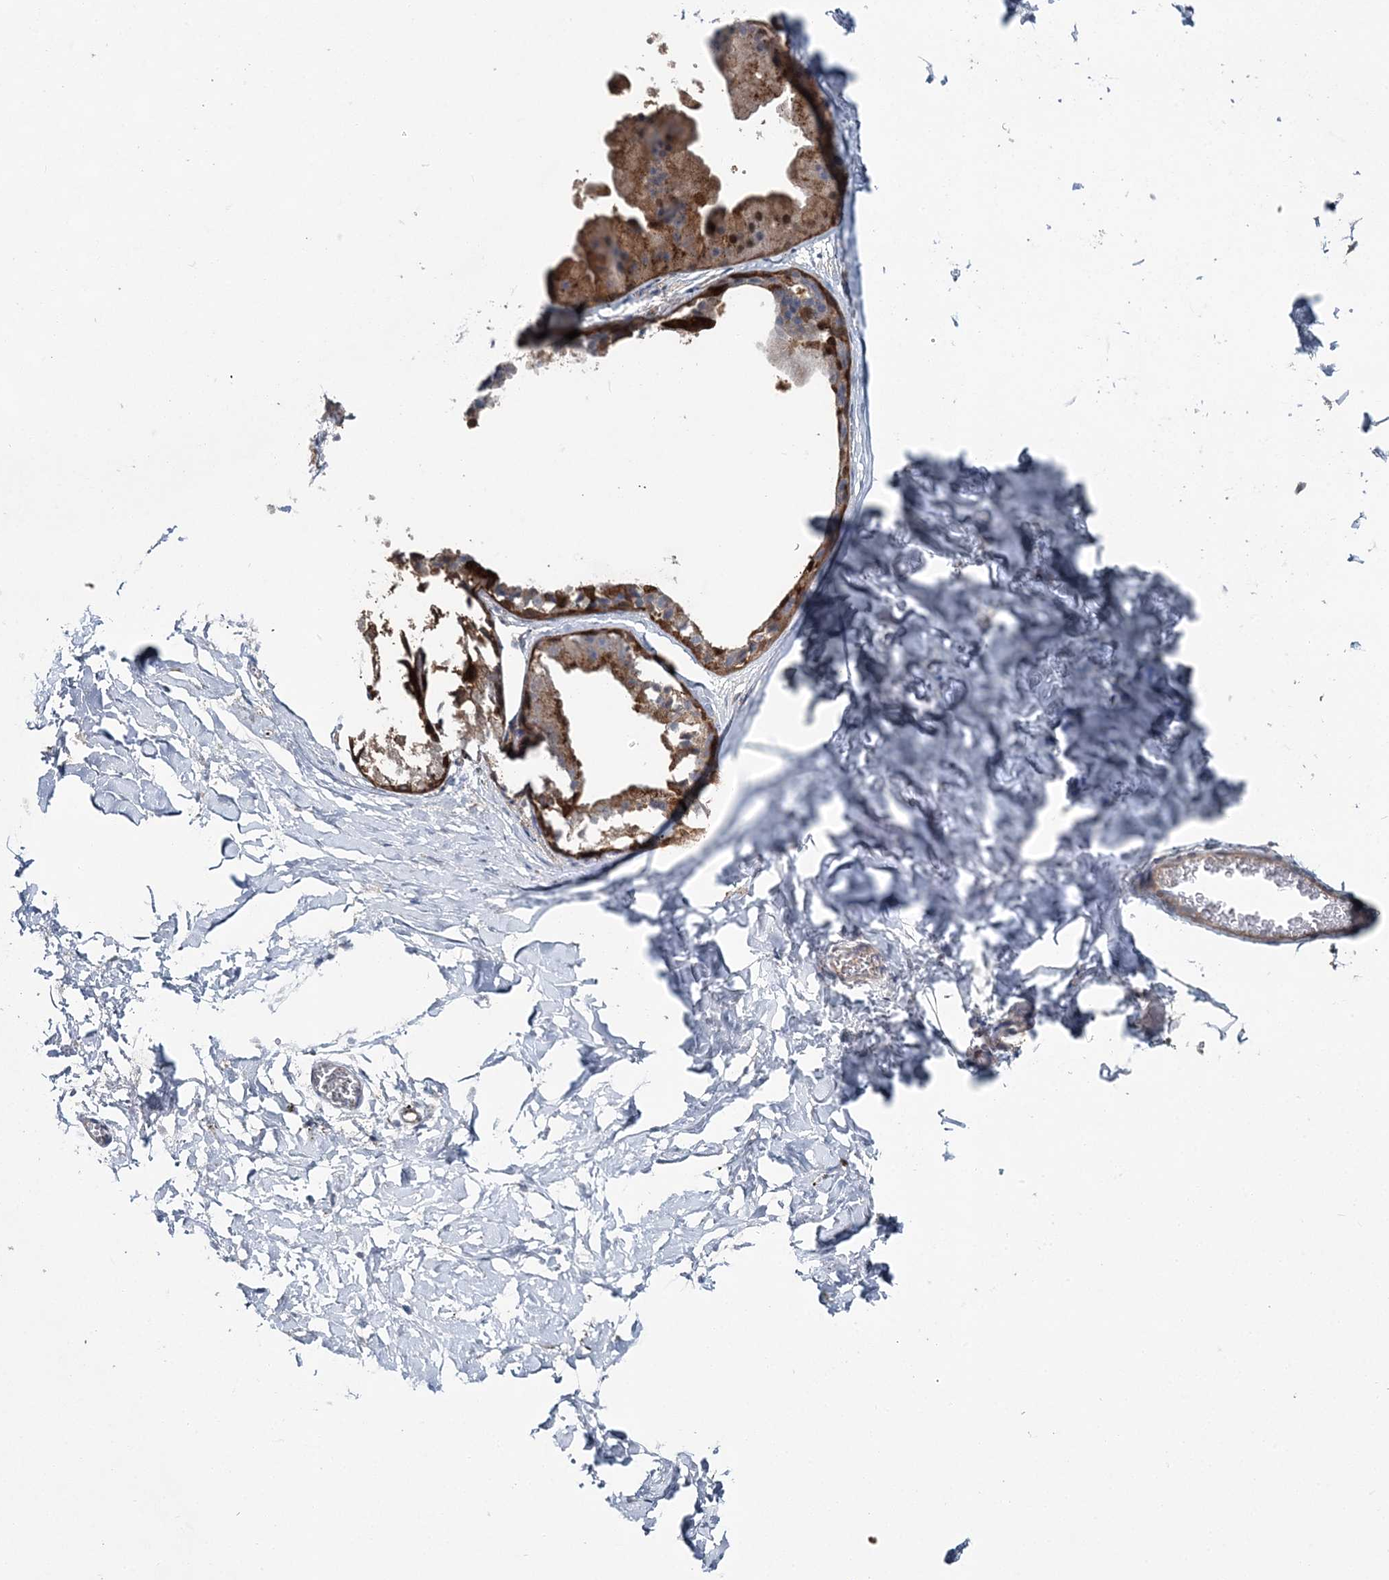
{"staining": {"intensity": "moderate", "quantity": ">75%", "location": "cytoplasmic/membranous"}, "tissue": "adipose tissue", "cell_type": "Adipocytes", "image_type": "normal", "snomed": [{"axis": "morphology", "description": "Normal tissue, NOS"}, {"axis": "morphology", "description": "Fibrosis, NOS"}, {"axis": "topography", "description": "Breast"}, {"axis": "topography", "description": "Adipose tissue"}], "caption": "The image shows immunohistochemical staining of normal adipose tissue. There is moderate cytoplasmic/membranous positivity is identified in about >75% of adipocytes. Using DAB (3,3'-diaminobenzidine) (brown) and hematoxylin (blue) stains, captured at high magnification using brightfield microscopy.", "gene": "SPOPL", "patient": {"sex": "female", "age": 39}}